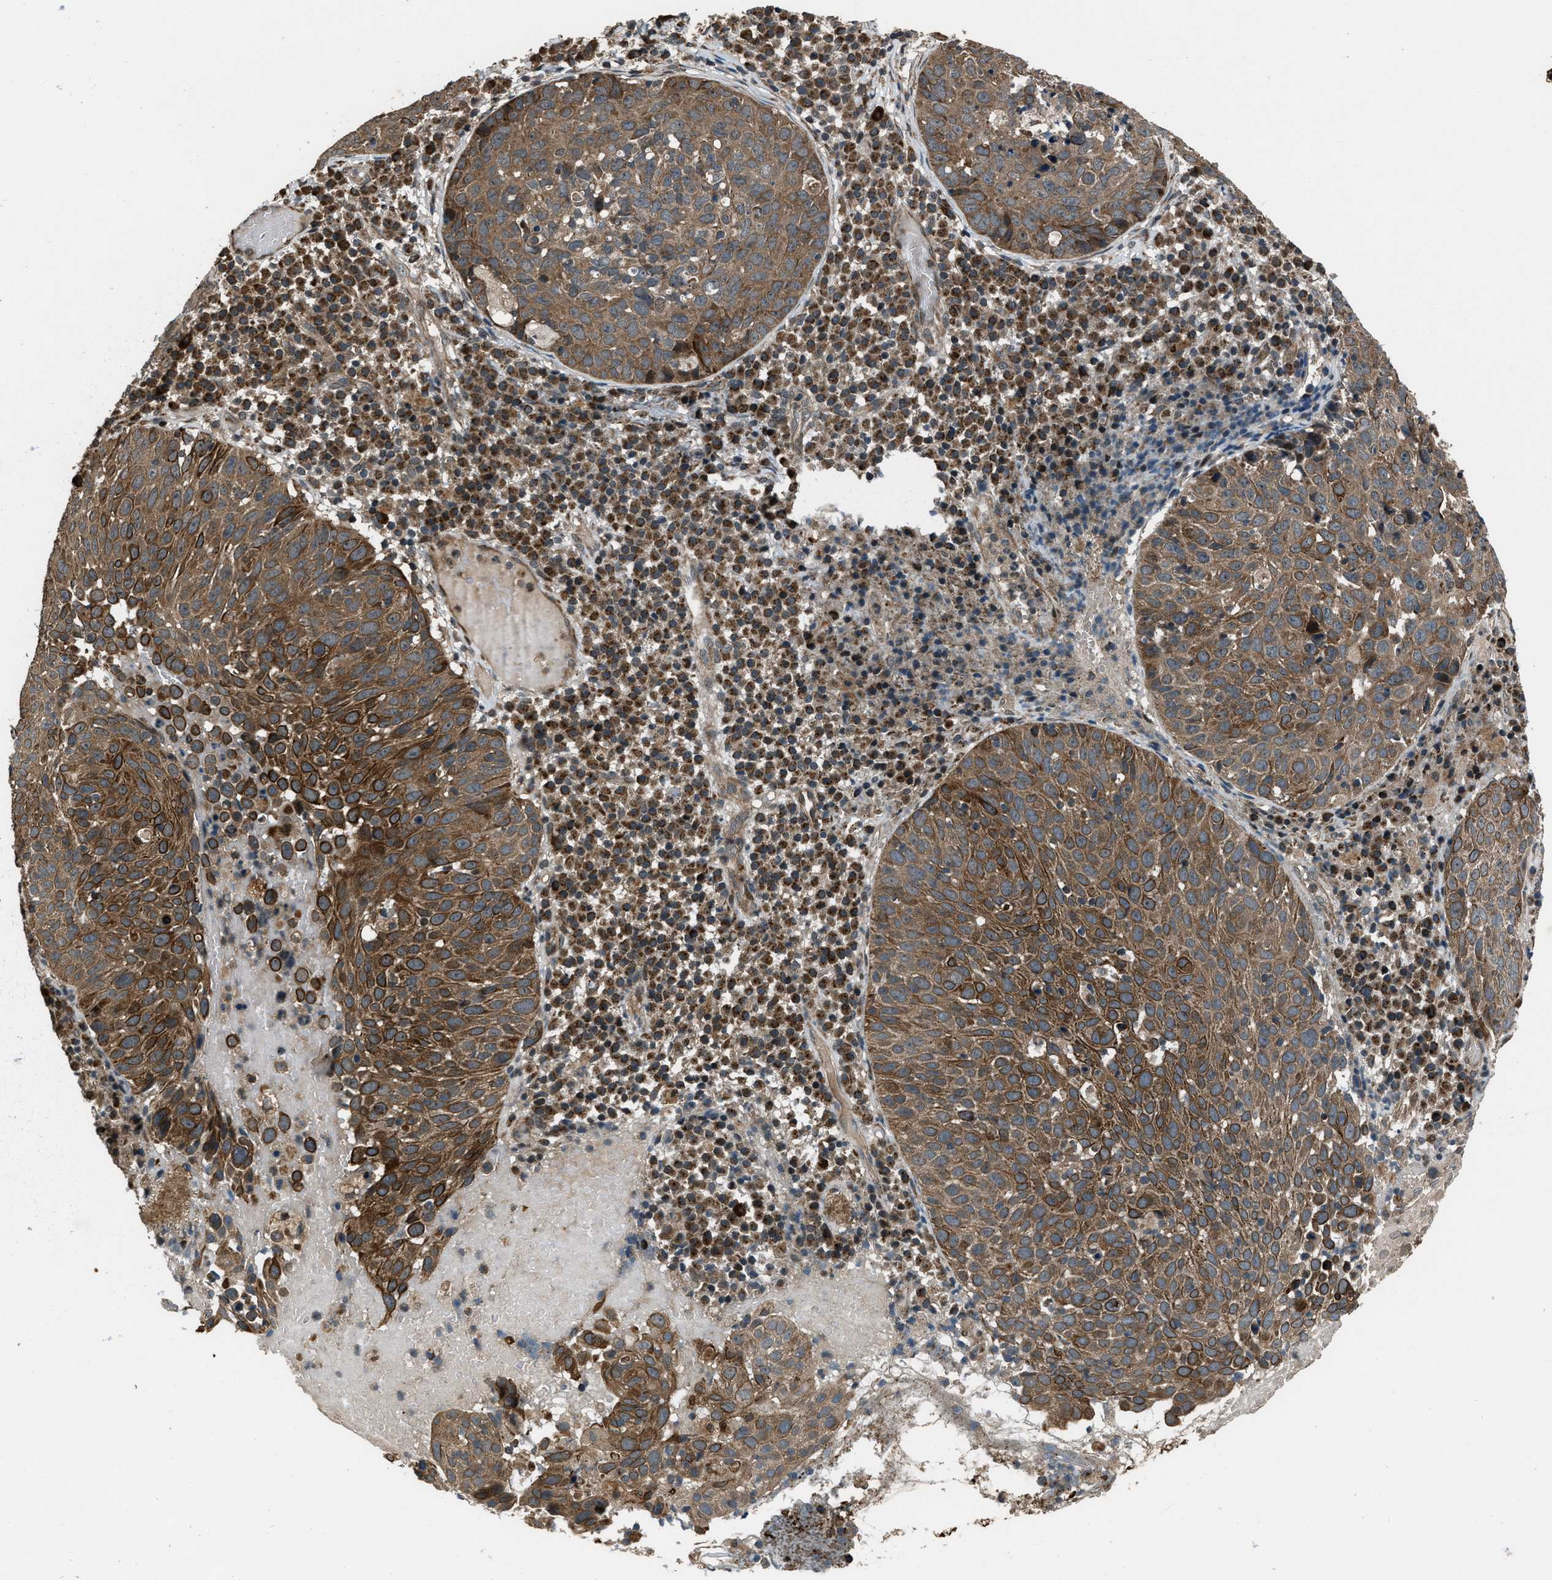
{"staining": {"intensity": "moderate", "quantity": ">75%", "location": "cytoplasmic/membranous,nuclear"}, "tissue": "skin cancer", "cell_type": "Tumor cells", "image_type": "cancer", "snomed": [{"axis": "morphology", "description": "Squamous cell carcinoma in situ, NOS"}, {"axis": "morphology", "description": "Squamous cell carcinoma, NOS"}, {"axis": "topography", "description": "Skin"}], "caption": "The photomicrograph shows staining of squamous cell carcinoma (skin), revealing moderate cytoplasmic/membranous and nuclear protein staining (brown color) within tumor cells.", "gene": "IRAK4", "patient": {"sex": "male", "age": 93}}